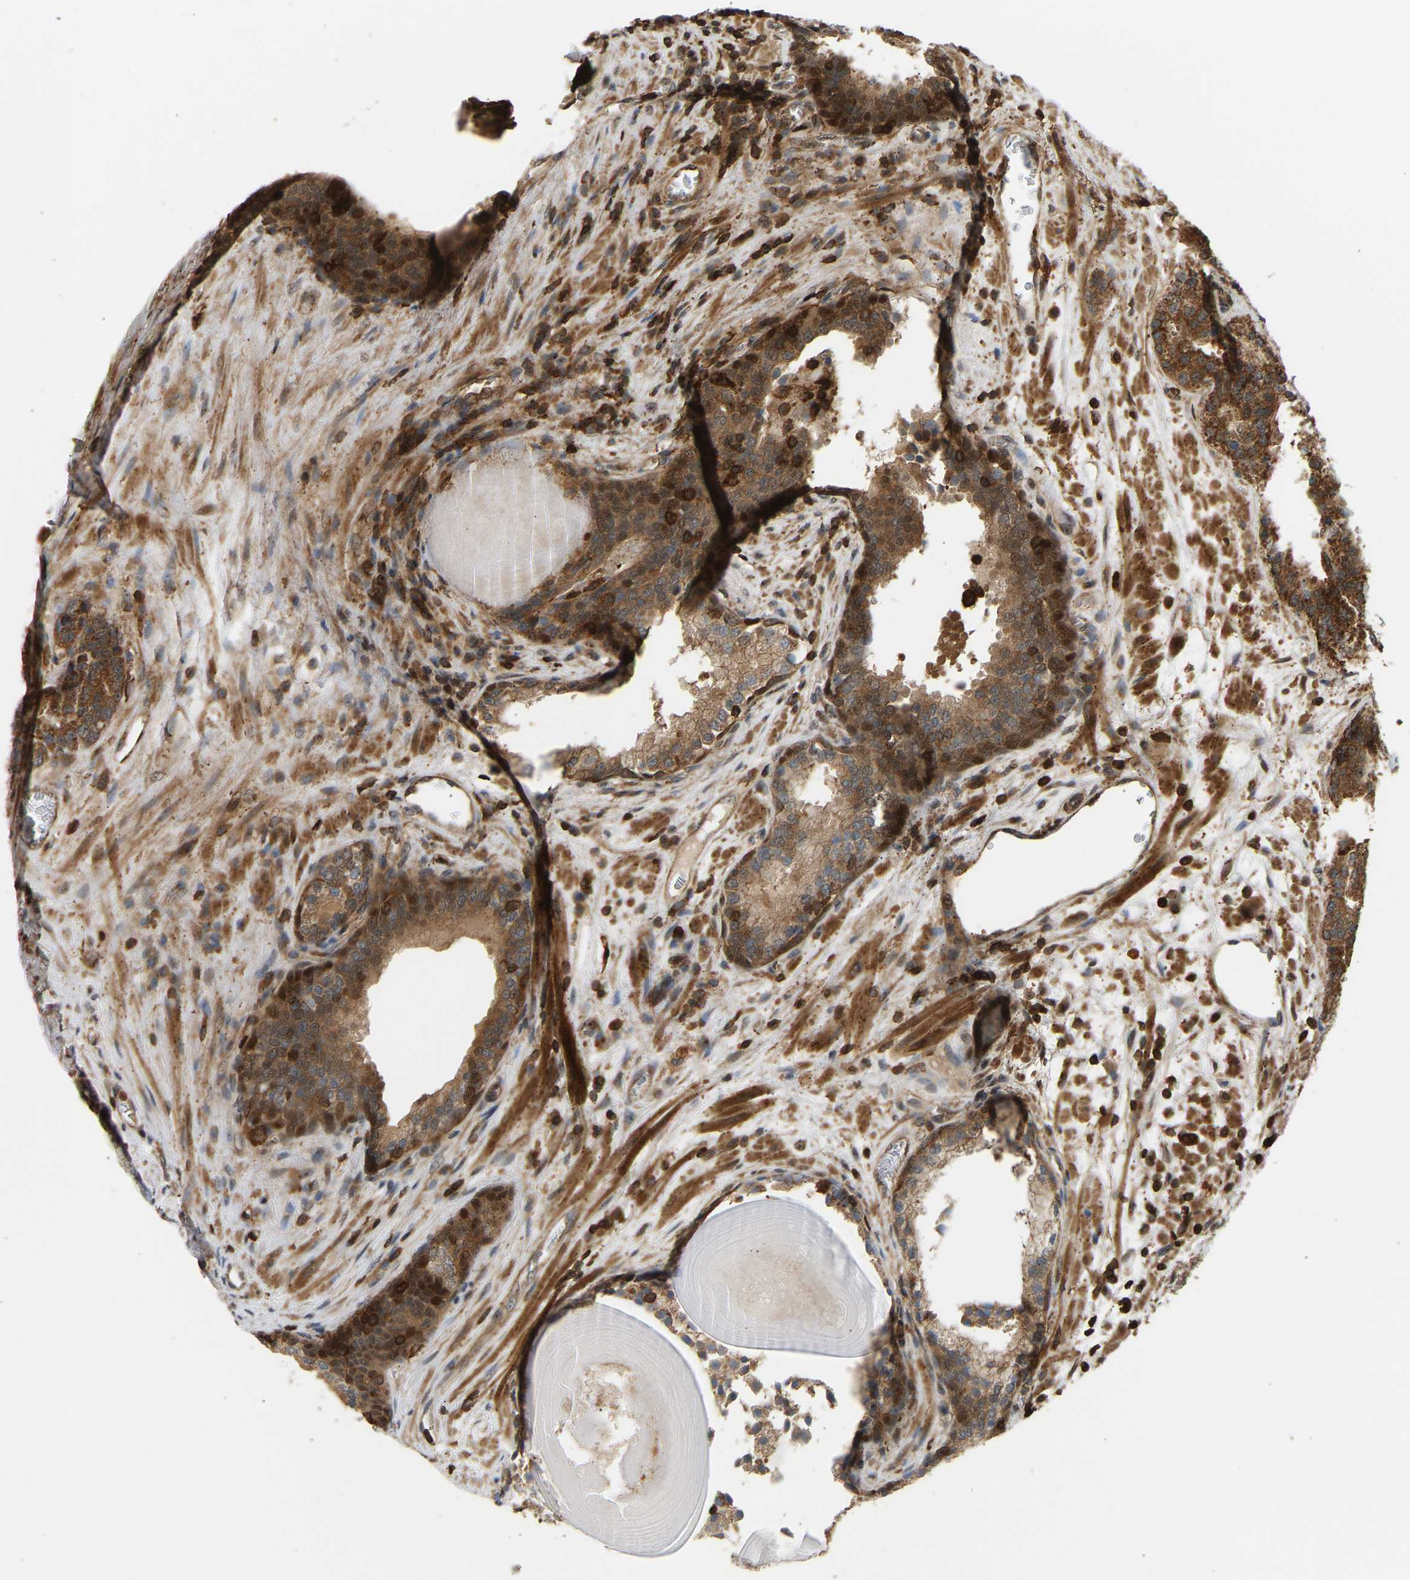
{"staining": {"intensity": "strong", "quantity": ">75%", "location": "cytoplasmic/membranous"}, "tissue": "prostate cancer", "cell_type": "Tumor cells", "image_type": "cancer", "snomed": [{"axis": "morphology", "description": "Adenocarcinoma, High grade"}, {"axis": "topography", "description": "Prostate"}], "caption": "A high amount of strong cytoplasmic/membranous staining is appreciated in approximately >75% of tumor cells in prostate cancer tissue.", "gene": "GOPC", "patient": {"sex": "male", "age": 60}}